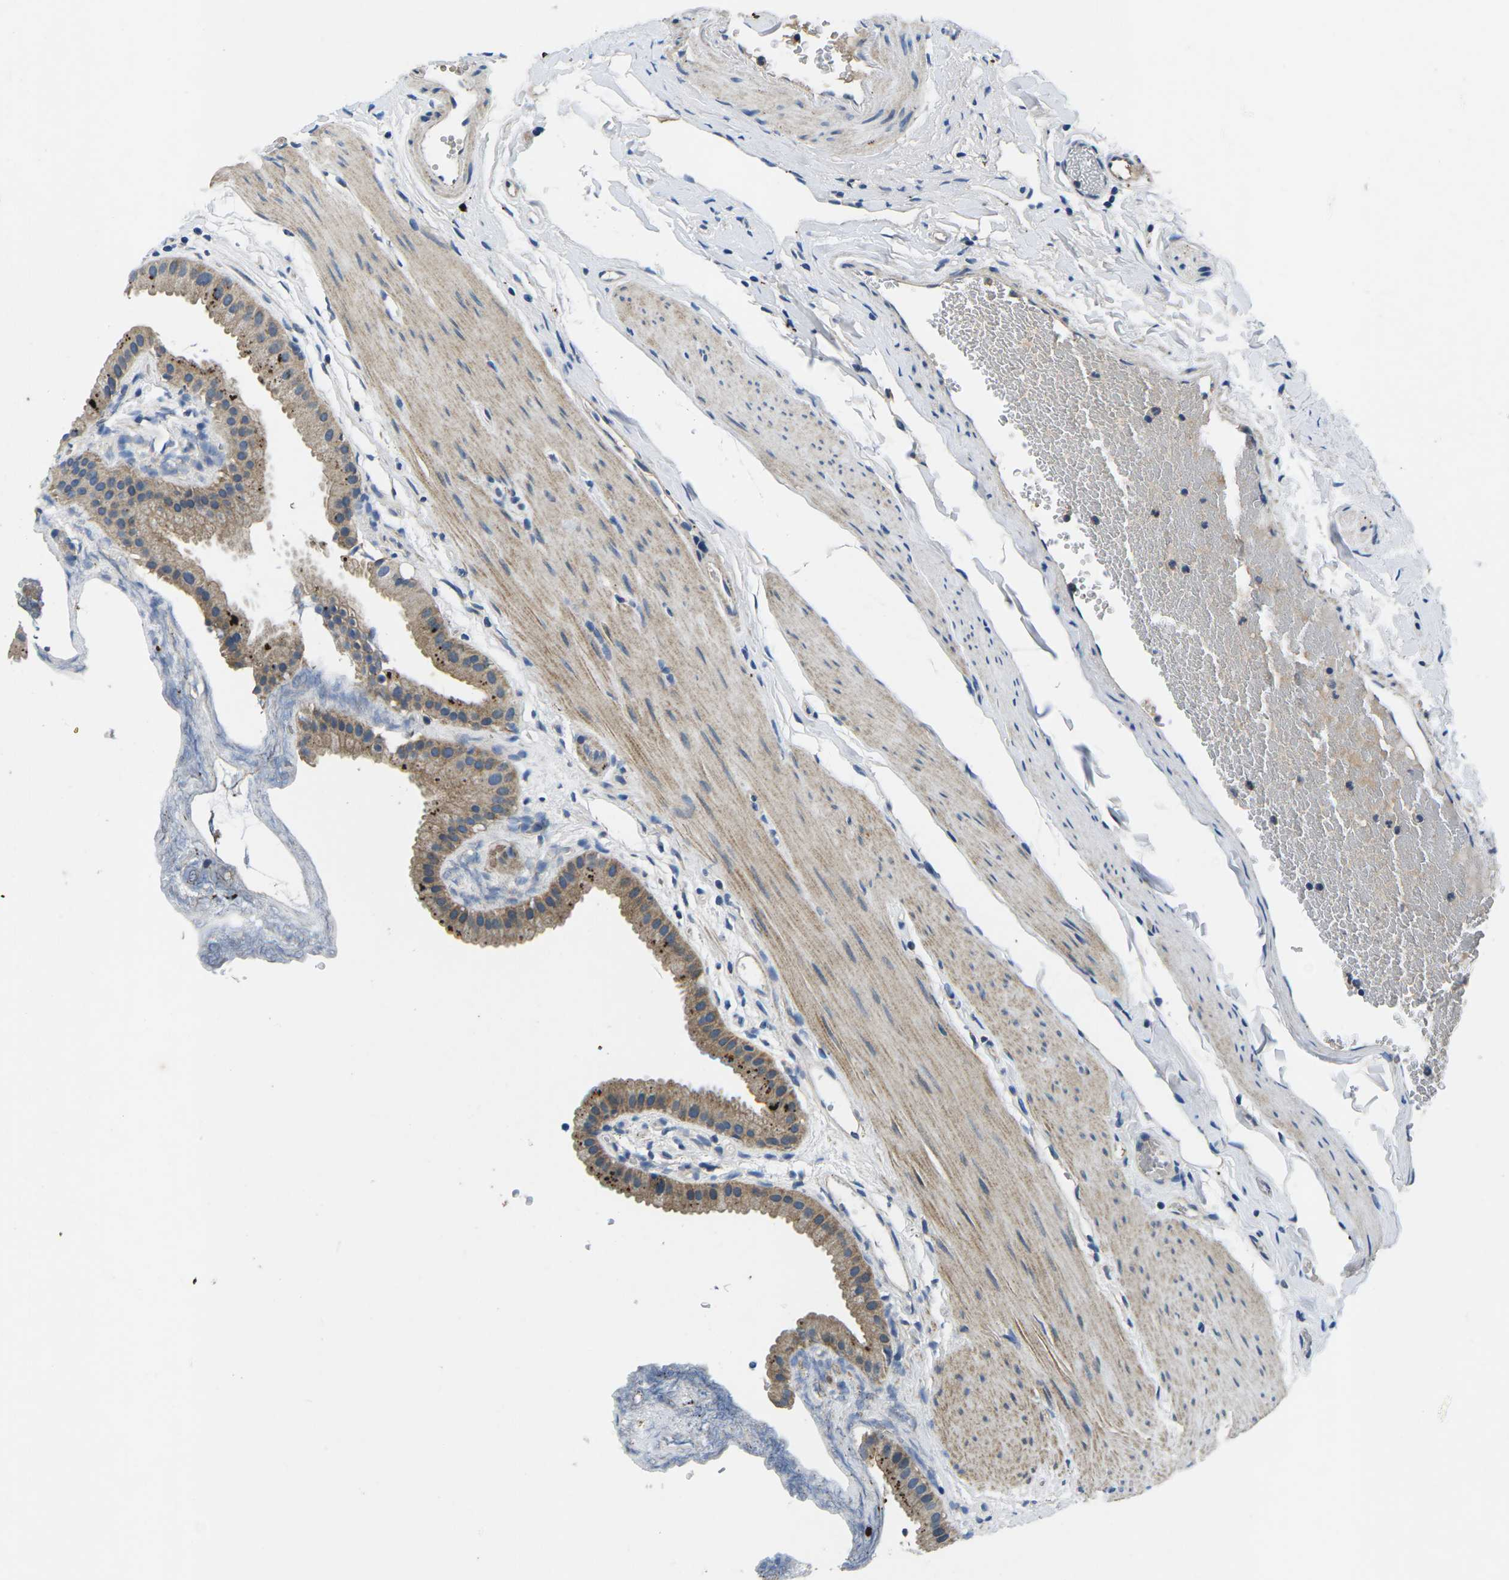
{"staining": {"intensity": "strong", "quantity": ">75%", "location": "cytoplasmic/membranous"}, "tissue": "gallbladder", "cell_type": "Glandular cells", "image_type": "normal", "snomed": [{"axis": "morphology", "description": "Normal tissue, NOS"}, {"axis": "topography", "description": "Gallbladder"}], "caption": "High-power microscopy captured an immunohistochemistry histopathology image of benign gallbladder, revealing strong cytoplasmic/membranous positivity in about >75% of glandular cells.", "gene": "PDCD6IP", "patient": {"sex": "female", "age": 64}}